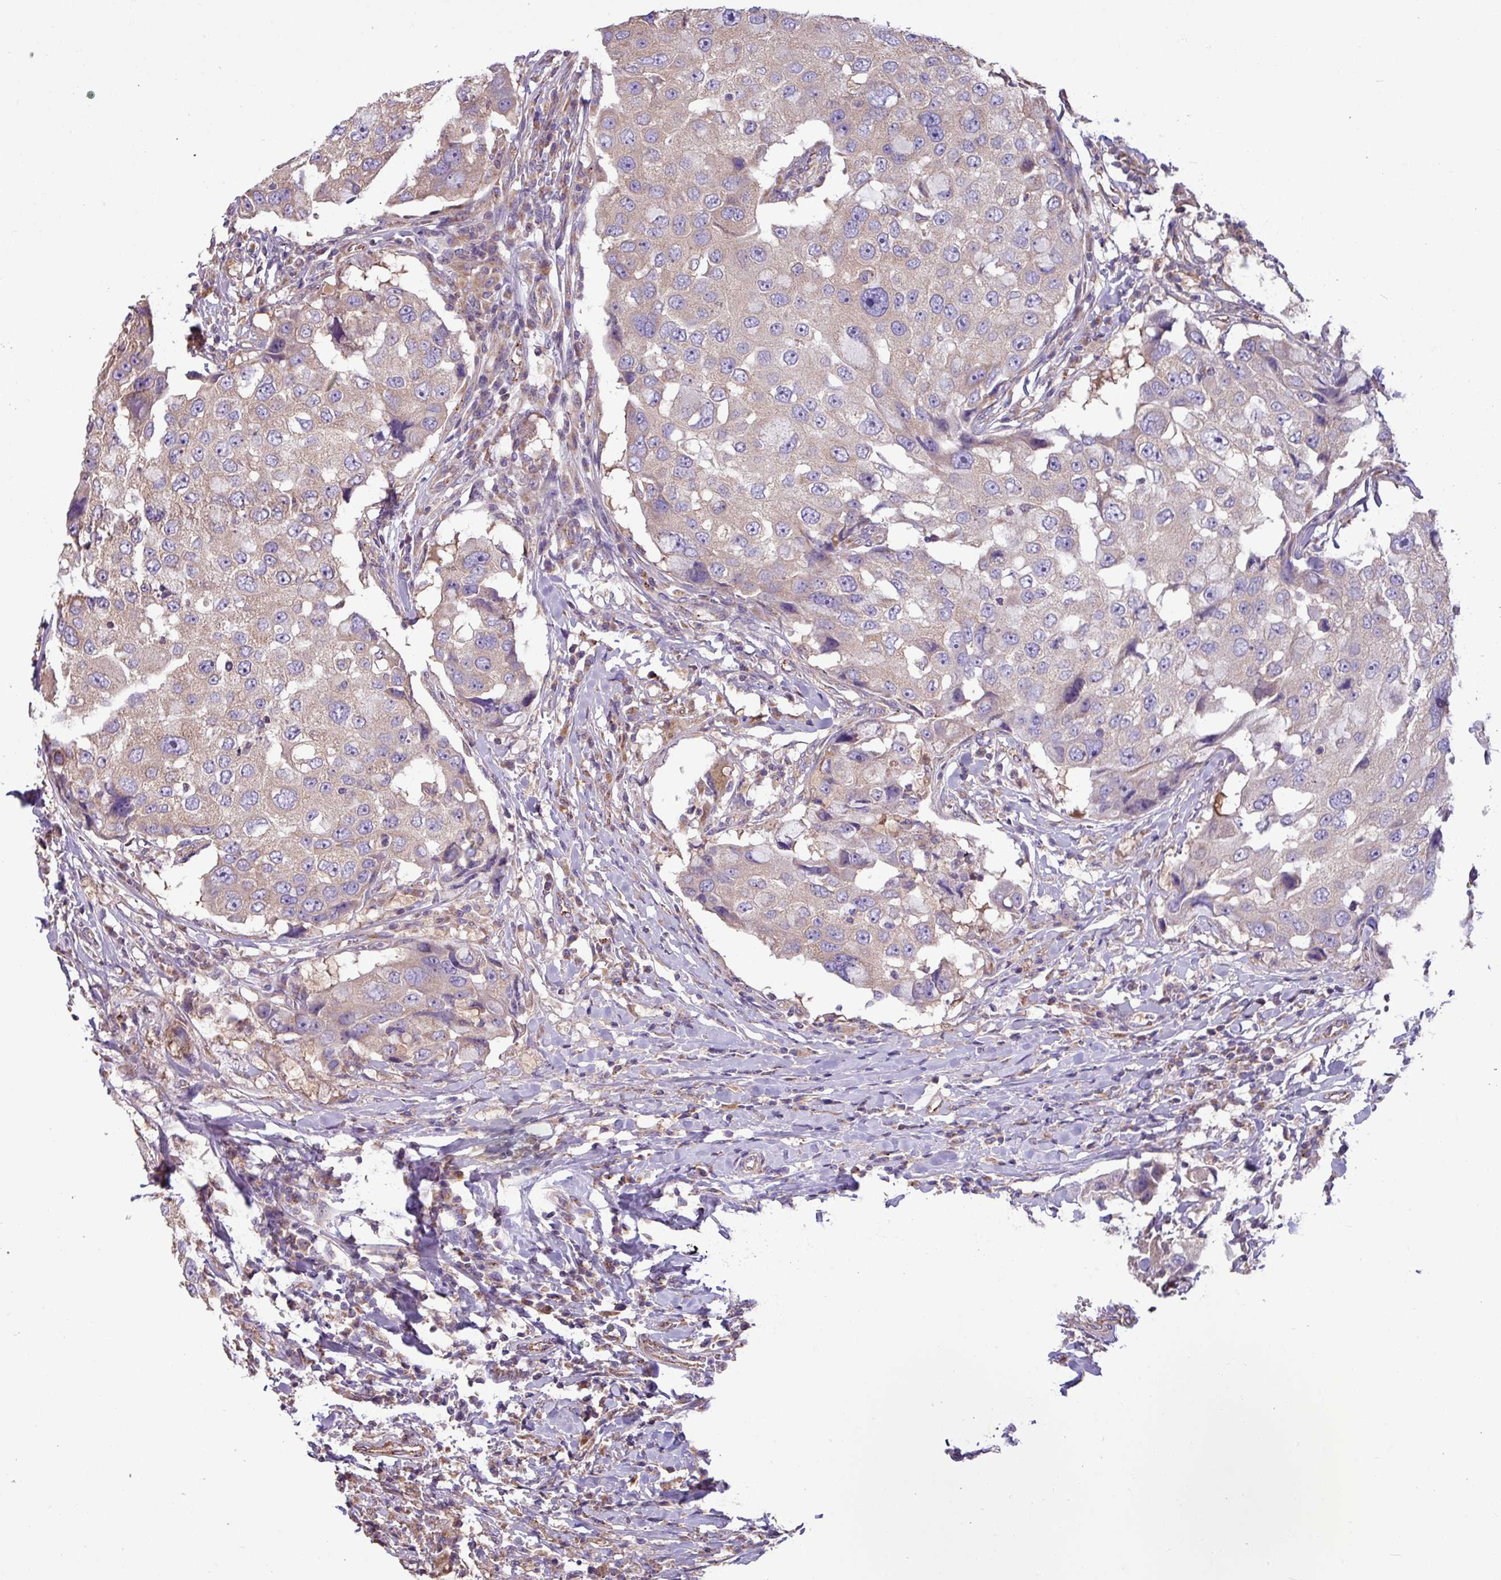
{"staining": {"intensity": "negative", "quantity": "none", "location": "none"}, "tissue": "breast cancer", "cell_type": "Tumor cells", "image_type": "cancer", "snomed": [{"axis": "morphology", "description": "Duct carcinoma"}, {"axis": "topography", "description": "Breast"}], "caption": "Human breast cancer (invasive ductal carcinoma) stained for a protein using immunohistochemistry (IHC) reveals no staining in tumor cells.", "gene": "PPM1J", "patient": {"sex": "female", "age": 27}}